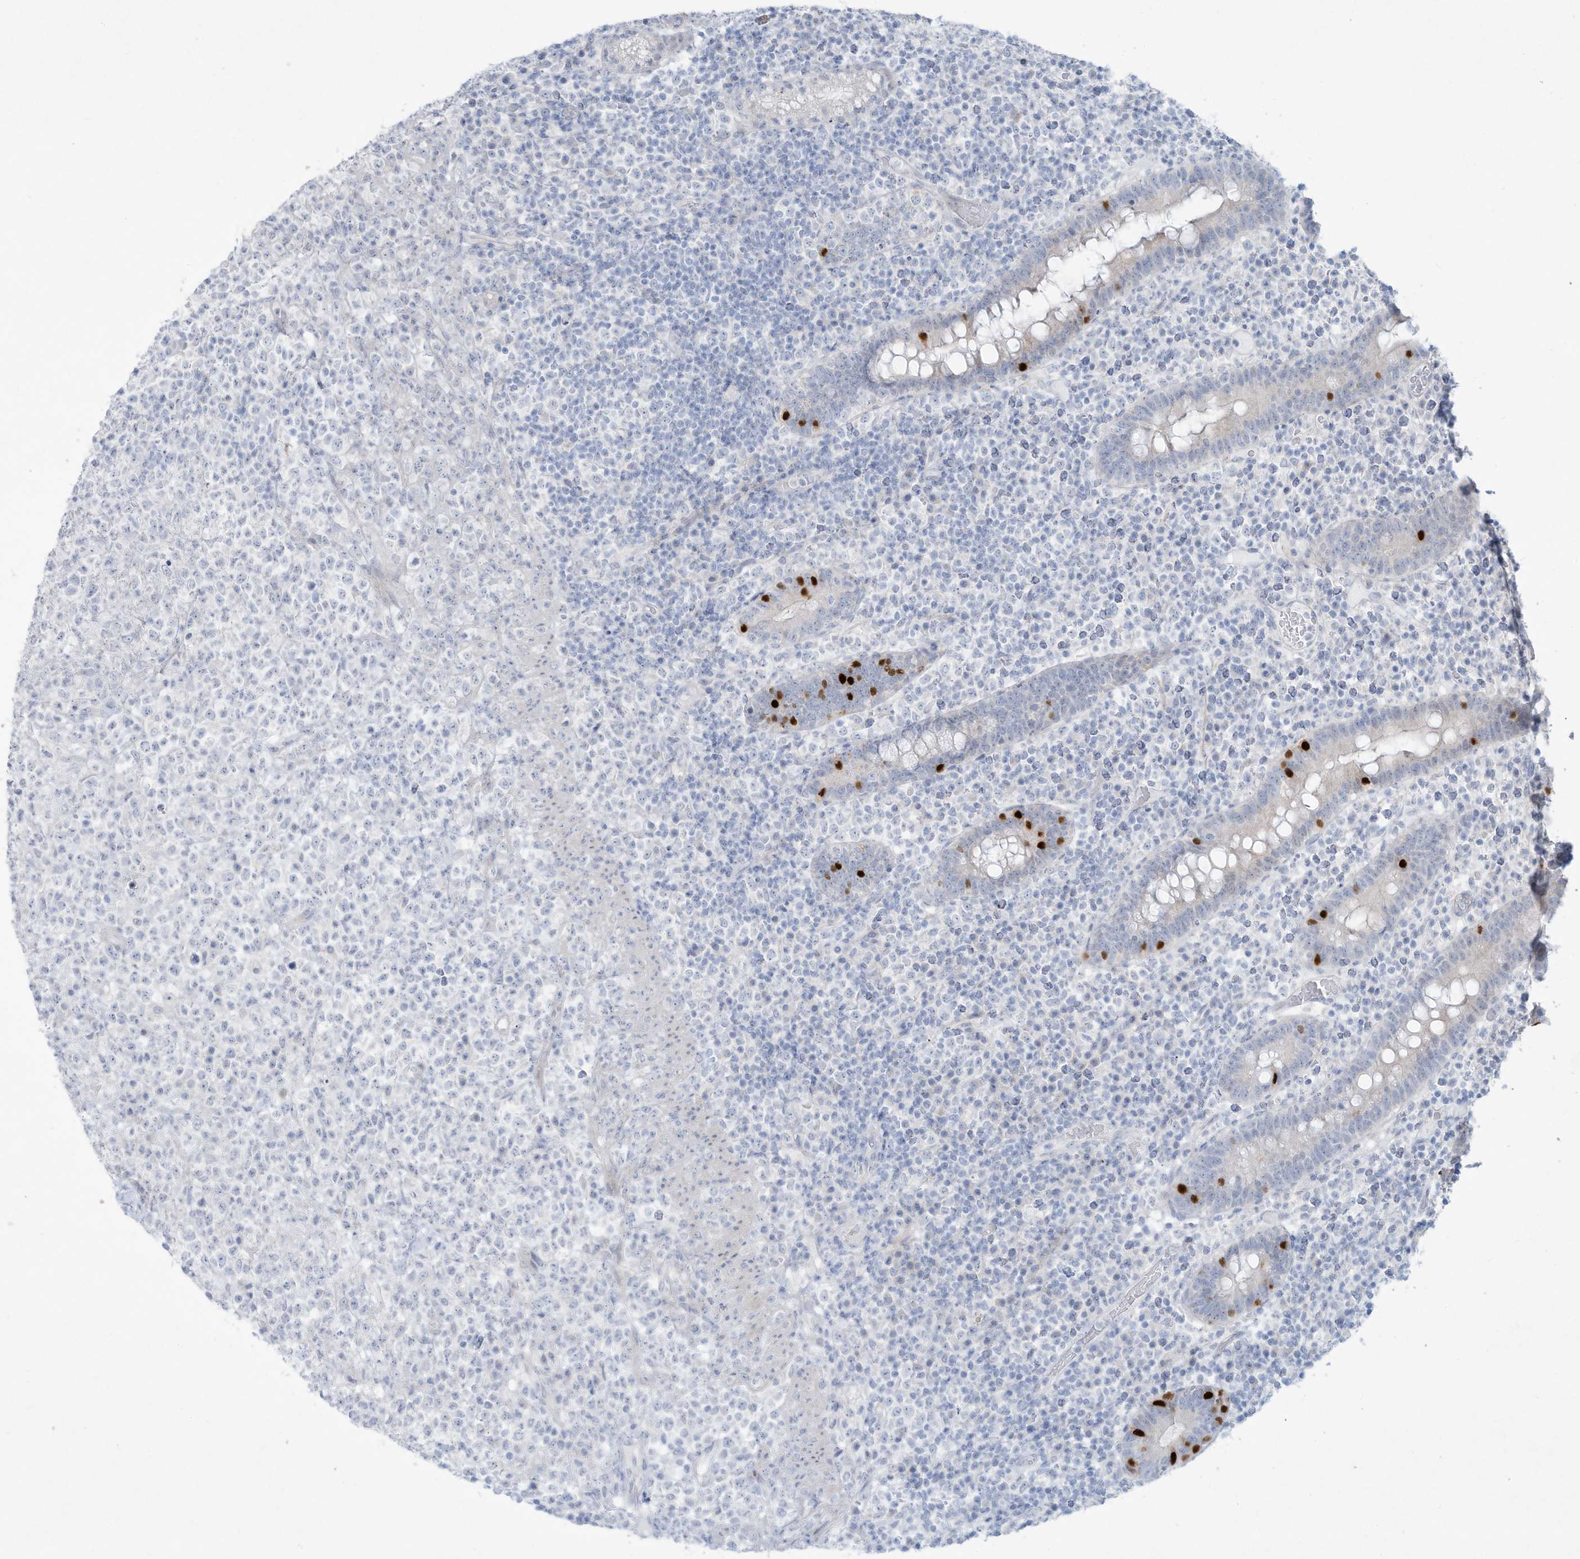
{"staining": {"intensity": "negative", "quantity": "none", "location": "none"}, "tissue": "lymphoma", "cell_type": "Tumor cells", "image_type": "cancer", "snomed": [{"axis": "morphology", "description": "Malignant lymphoma, non-Hodgkin's type, High grade"}, {"axis": "topography", "description": "Colon"}], "caption": "High magnification brightfield microscopy of lymphoma stained with DAB (3,3'-diaminobenzidine) (brown) and counterstained with hematoxylin (blue): tumor cells show no significant expression.", "gene": "PAX6", "patient": {"sex": "female", "age": 53}}